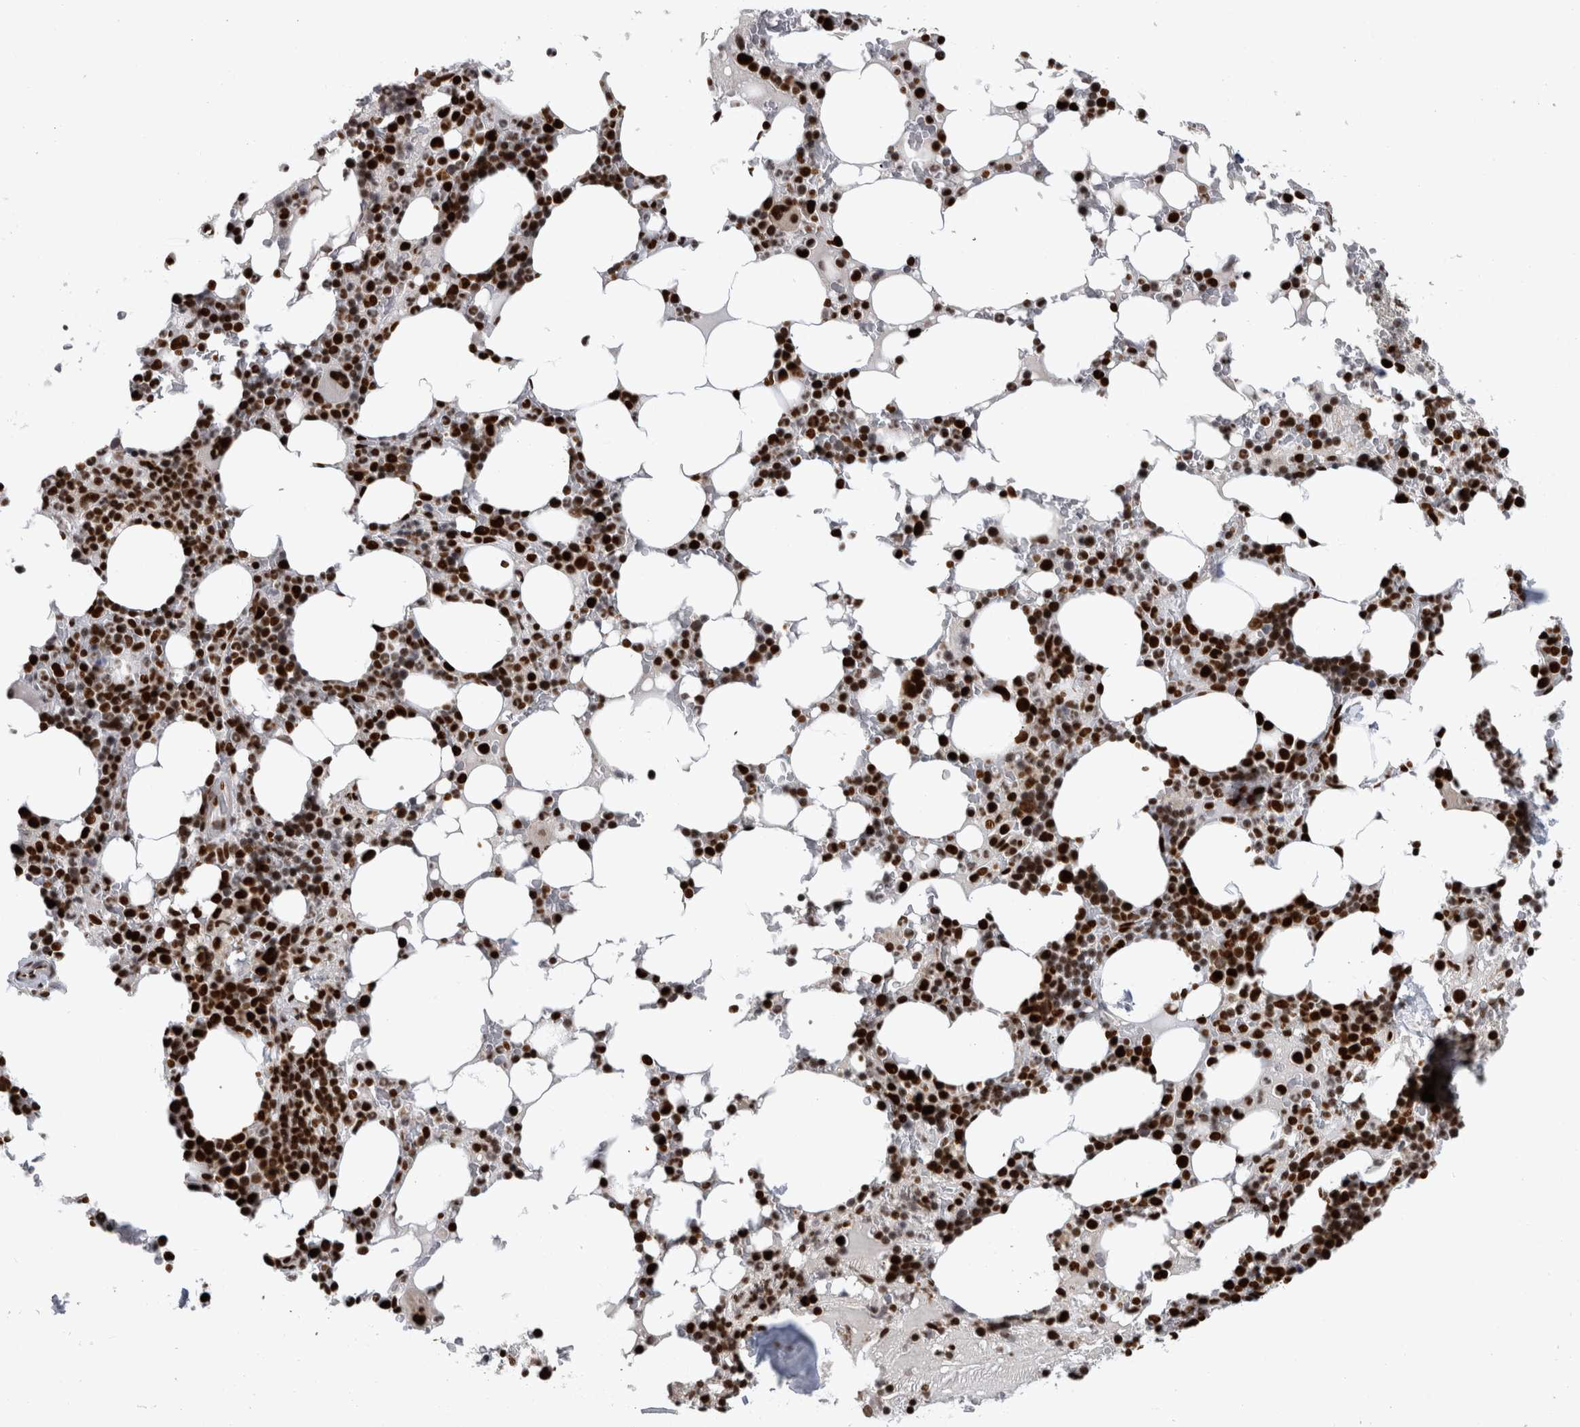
{"staining": {"intensity": "strong", "quantity": ">75%", "location": "nuclear"}, "tissue": "bone marrow", "cell_type": "Hematopoietic cells", "image_type": "normal", "snomed": [{"axis": "morphology", "description": "Normal tissue, NOS"}, {"axis": "topography", "description": "Bone marrow"}], "caption": "Strong nuclear expression is identified in approximately >75% of hematopoietic cells in unremarkable bone marrow. (DAB IHC with brightfield microscopy, high magnification).", "gene": "ZSCAN2", "patient": {"sex": "male", "age": 58}}